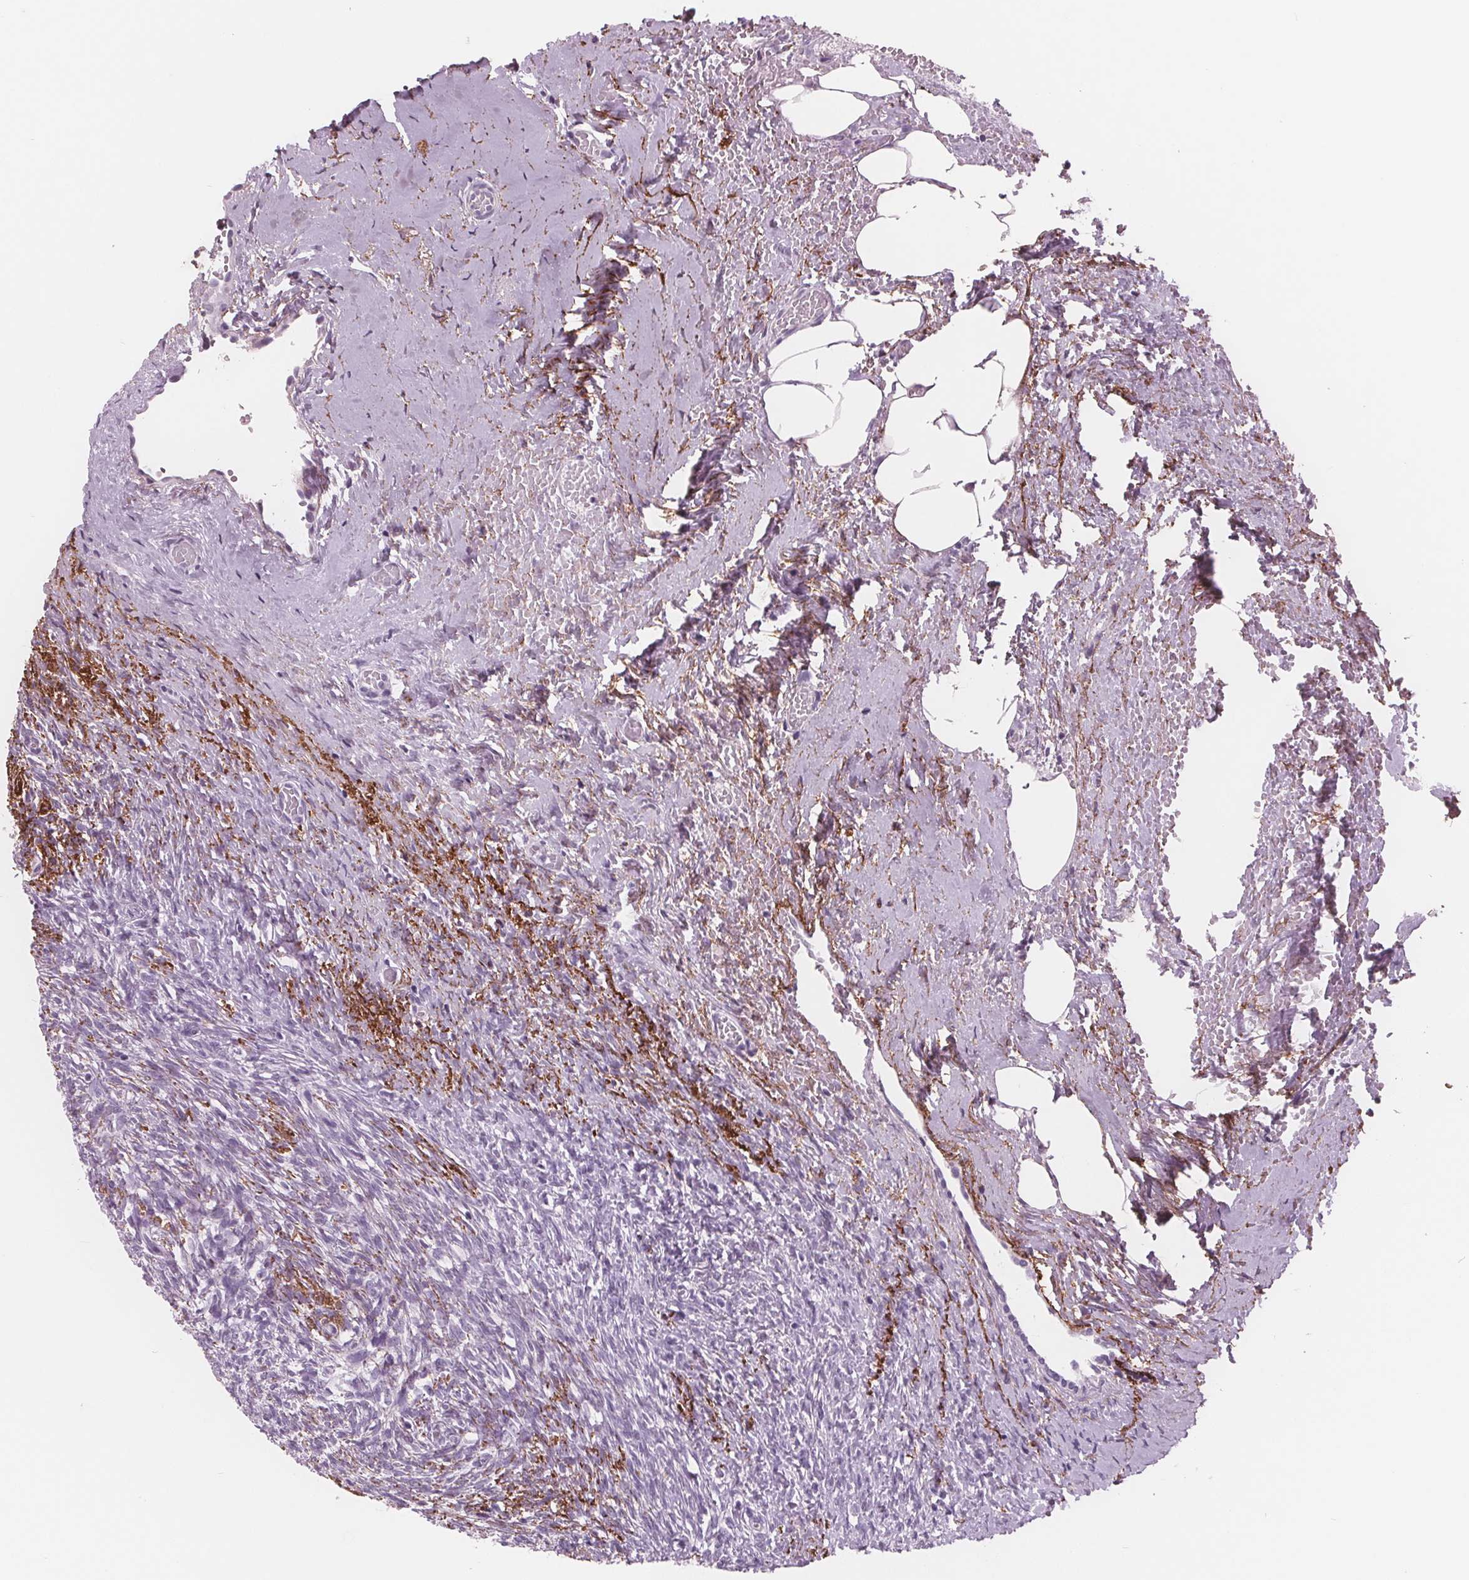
{"staining": {"intensity": "negative", "quantity": "none", "location": "none"}, "tissue": "ovary", "cell_type": "Ovarian stroma cells", "image_type": "normal", "snomed": [{"axis": "morphology", "description": "Normal tissue, NOS"}, {"axis": "topography", "description": "Ovary"}], "caption": "High magnification brightfield microscopy of unremarkable ovary stained with DAB (3,3'-diaminobenzidine) (brown) and counterstained with hematoxylin (blue): ovarian stroma cells show no significant staining. (DAB IHC visualized using brightfield microscopy, high magnification).", "gene": "AMBP", "patient": {"sex": "female", "age": 46}}